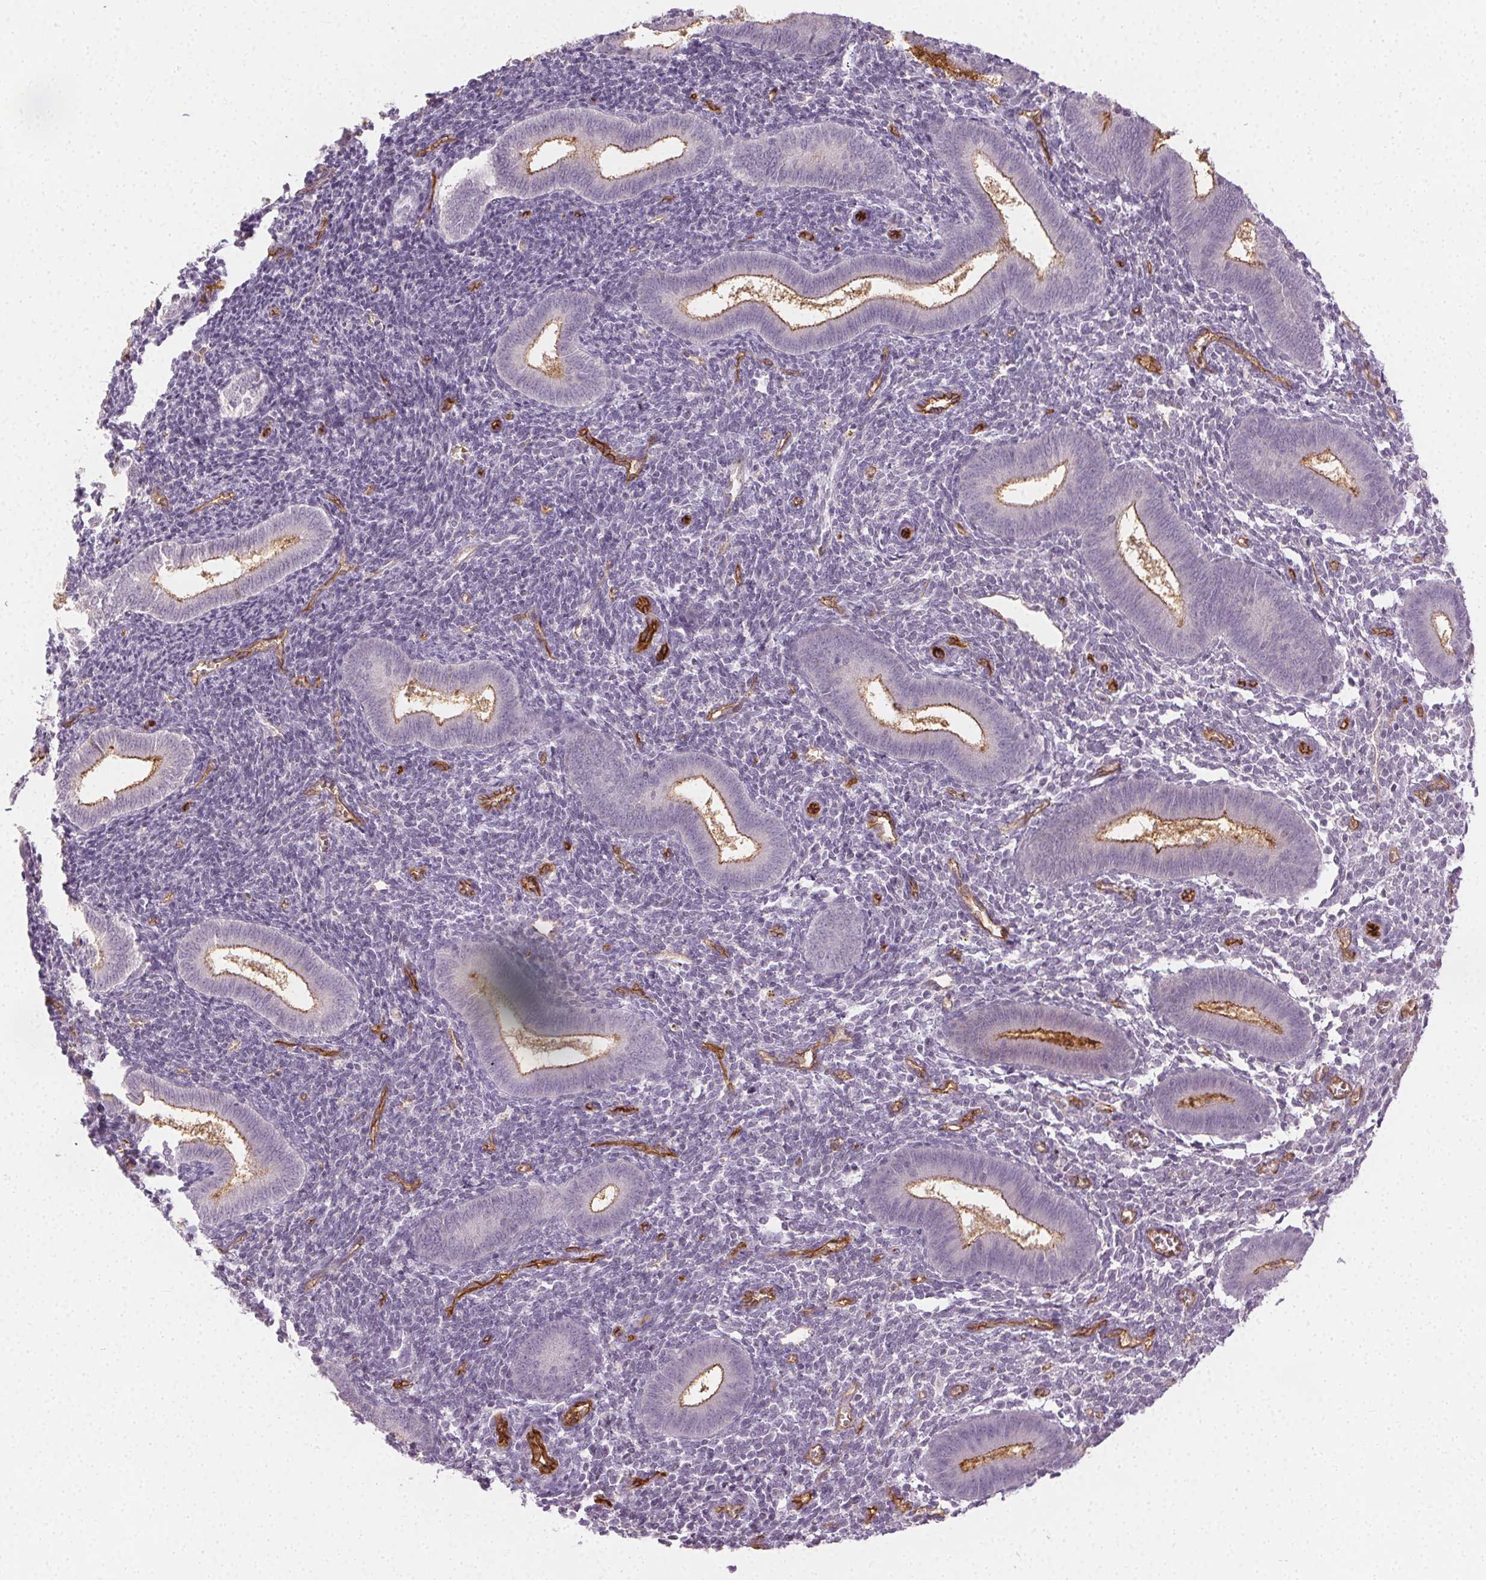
{"staining": {"intensity": "negative", "quantity": "none", "location": "none"}, "tissue": "endometrium", "cell_type": "Cells in endometrial stroma", "image_type": "normal", "snomed": [{"axis": "morphology", "description": "Normal tissue, NOS"}, {"axis": "topography", "description": "Endometrium"}], "caption": "The image reveals no staining of cells in endometrial stroma in benign endometrium. (IHC, brightfield microscopy, high magnification).", "gene": "PODXL", "patient": {"sex": "female", "age": 25}}